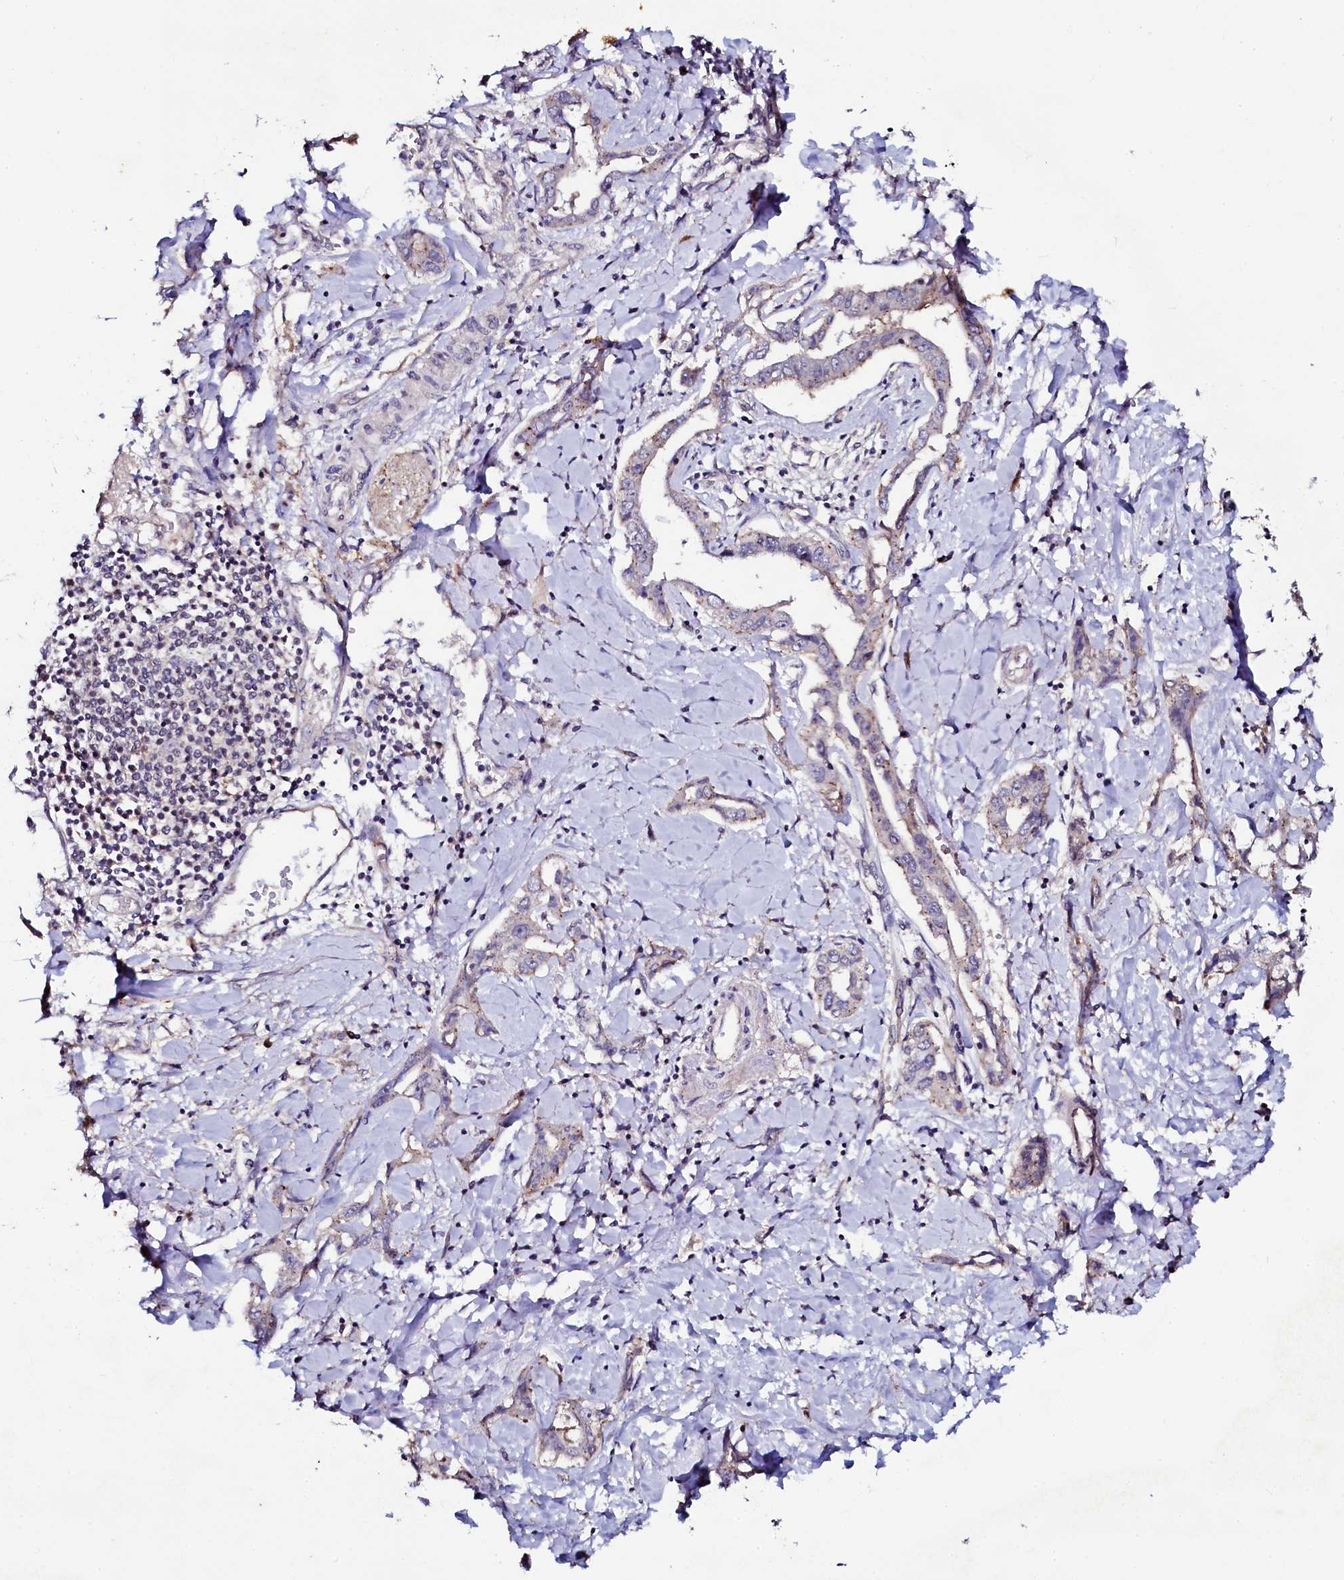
{"staining": {"intensity": "moderate", "quantity": "25%-75%", "location": "cytoplasmic/membranous"}, "tissue": "liver cancer", "cell_type": "Tumor cells", "image_type": "cancer", "snomed": [{"axis": "morphology", "description": "Cholangiocarcinoma"}, {"axis": "topography", "description": "Liver"}], "caption": "Immunohistochemistry image of neoplastic tissue: human liver cholangiocarcinoma stained using IHC exhibits medium levels of moderate protein expression localized specifically in the cytoplasmic/membranous of tumor cells, appearing as a cytoplasmic/membranous brown color.", "gene": "USPL1", "patient": {"sex": "male", "age": 59}}